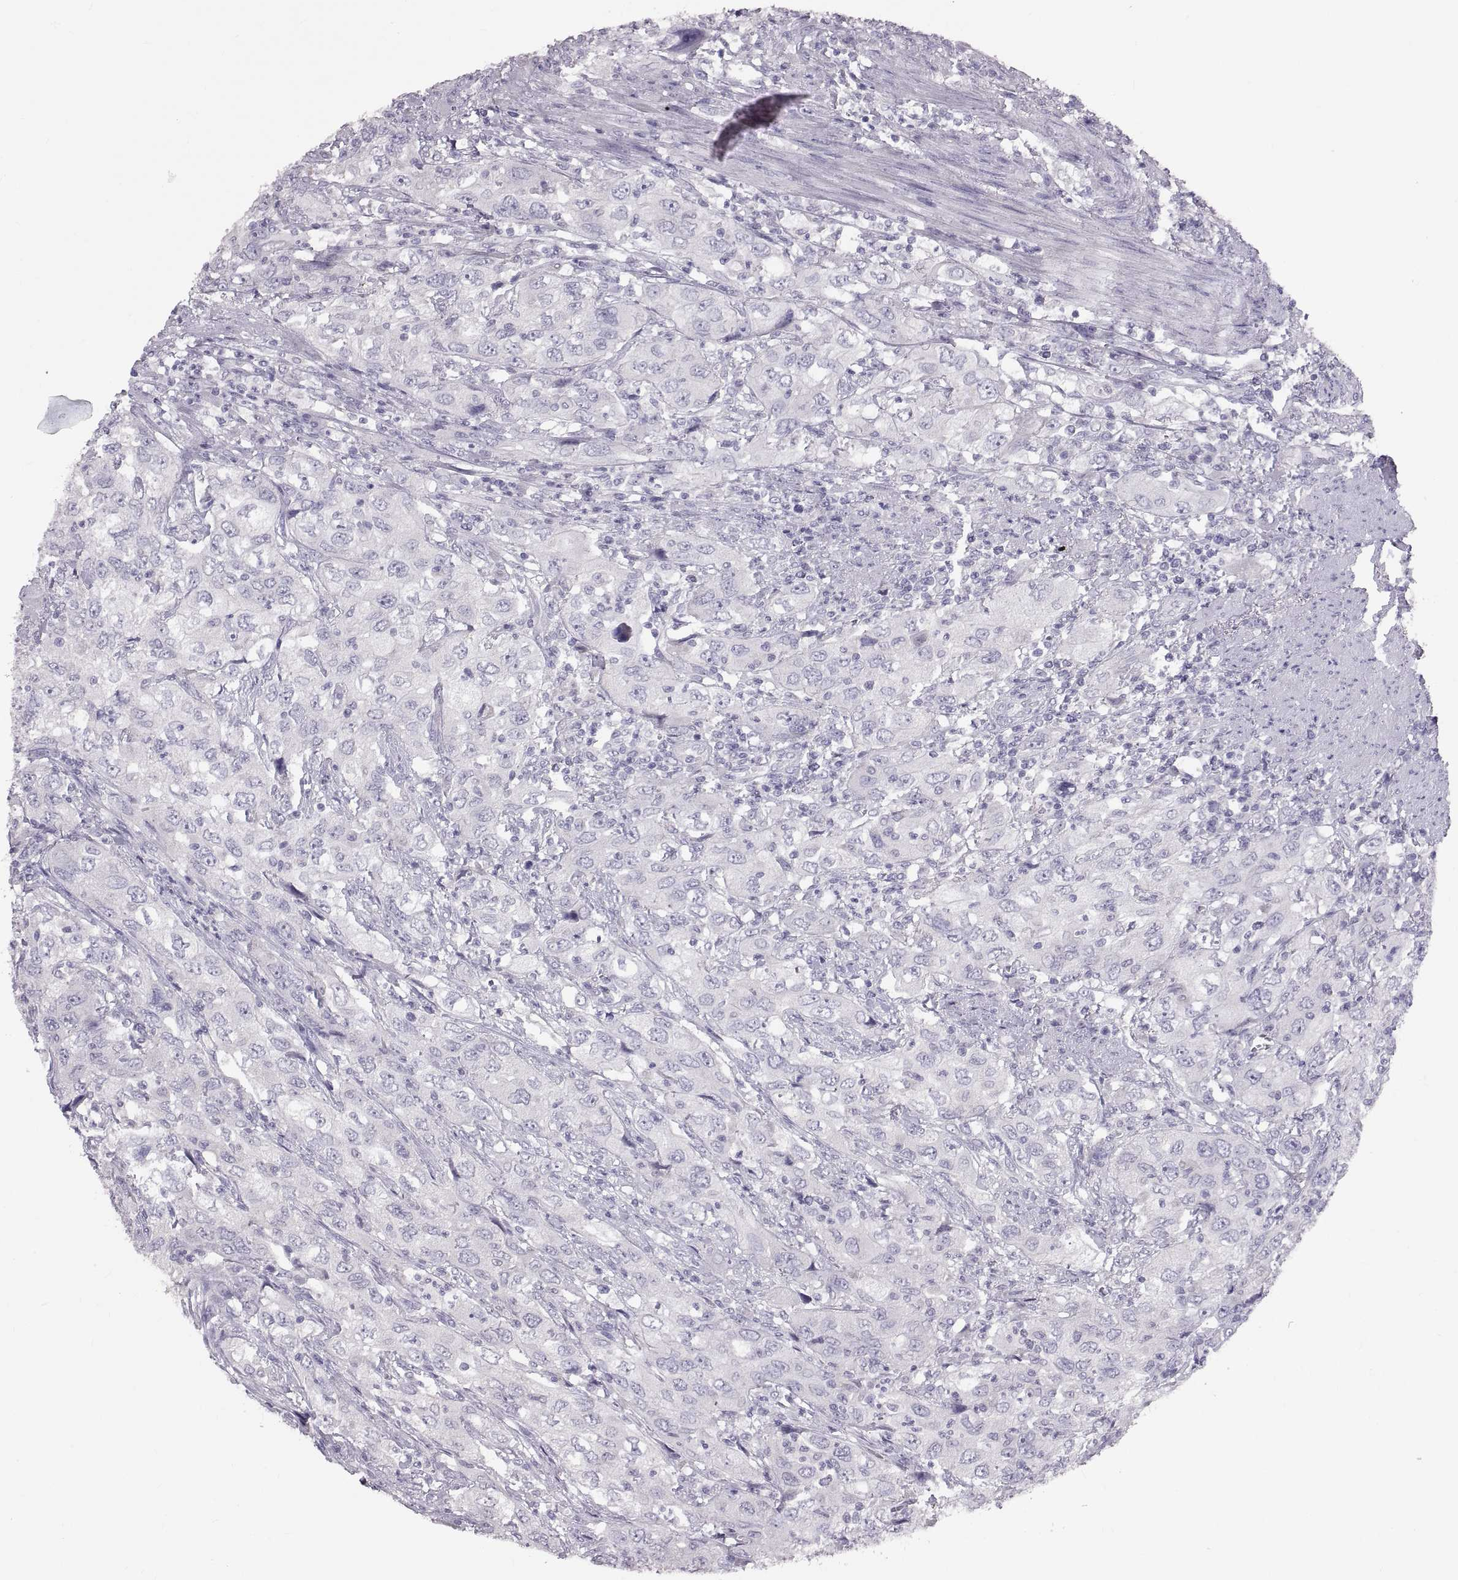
{"staining": {"intensity": "negative", "quantity": "none", "location": "none"}, "tissue": "urothelial cancer", "cell_type": "Tumor cells", "image_type": "cancer", "snomed": [{"axis": "morphology", "description": "Urothelial carcinoma, High grade"}, {"axis": "topography", "description": "Urinary bladder"}], "caption": "Immunohistochemistry (IHC) of human urothelial cancer reveals no positivity in tumor cells.", "gene": "WBP2NL", "patient": {"sex": "male", "age": 76}}